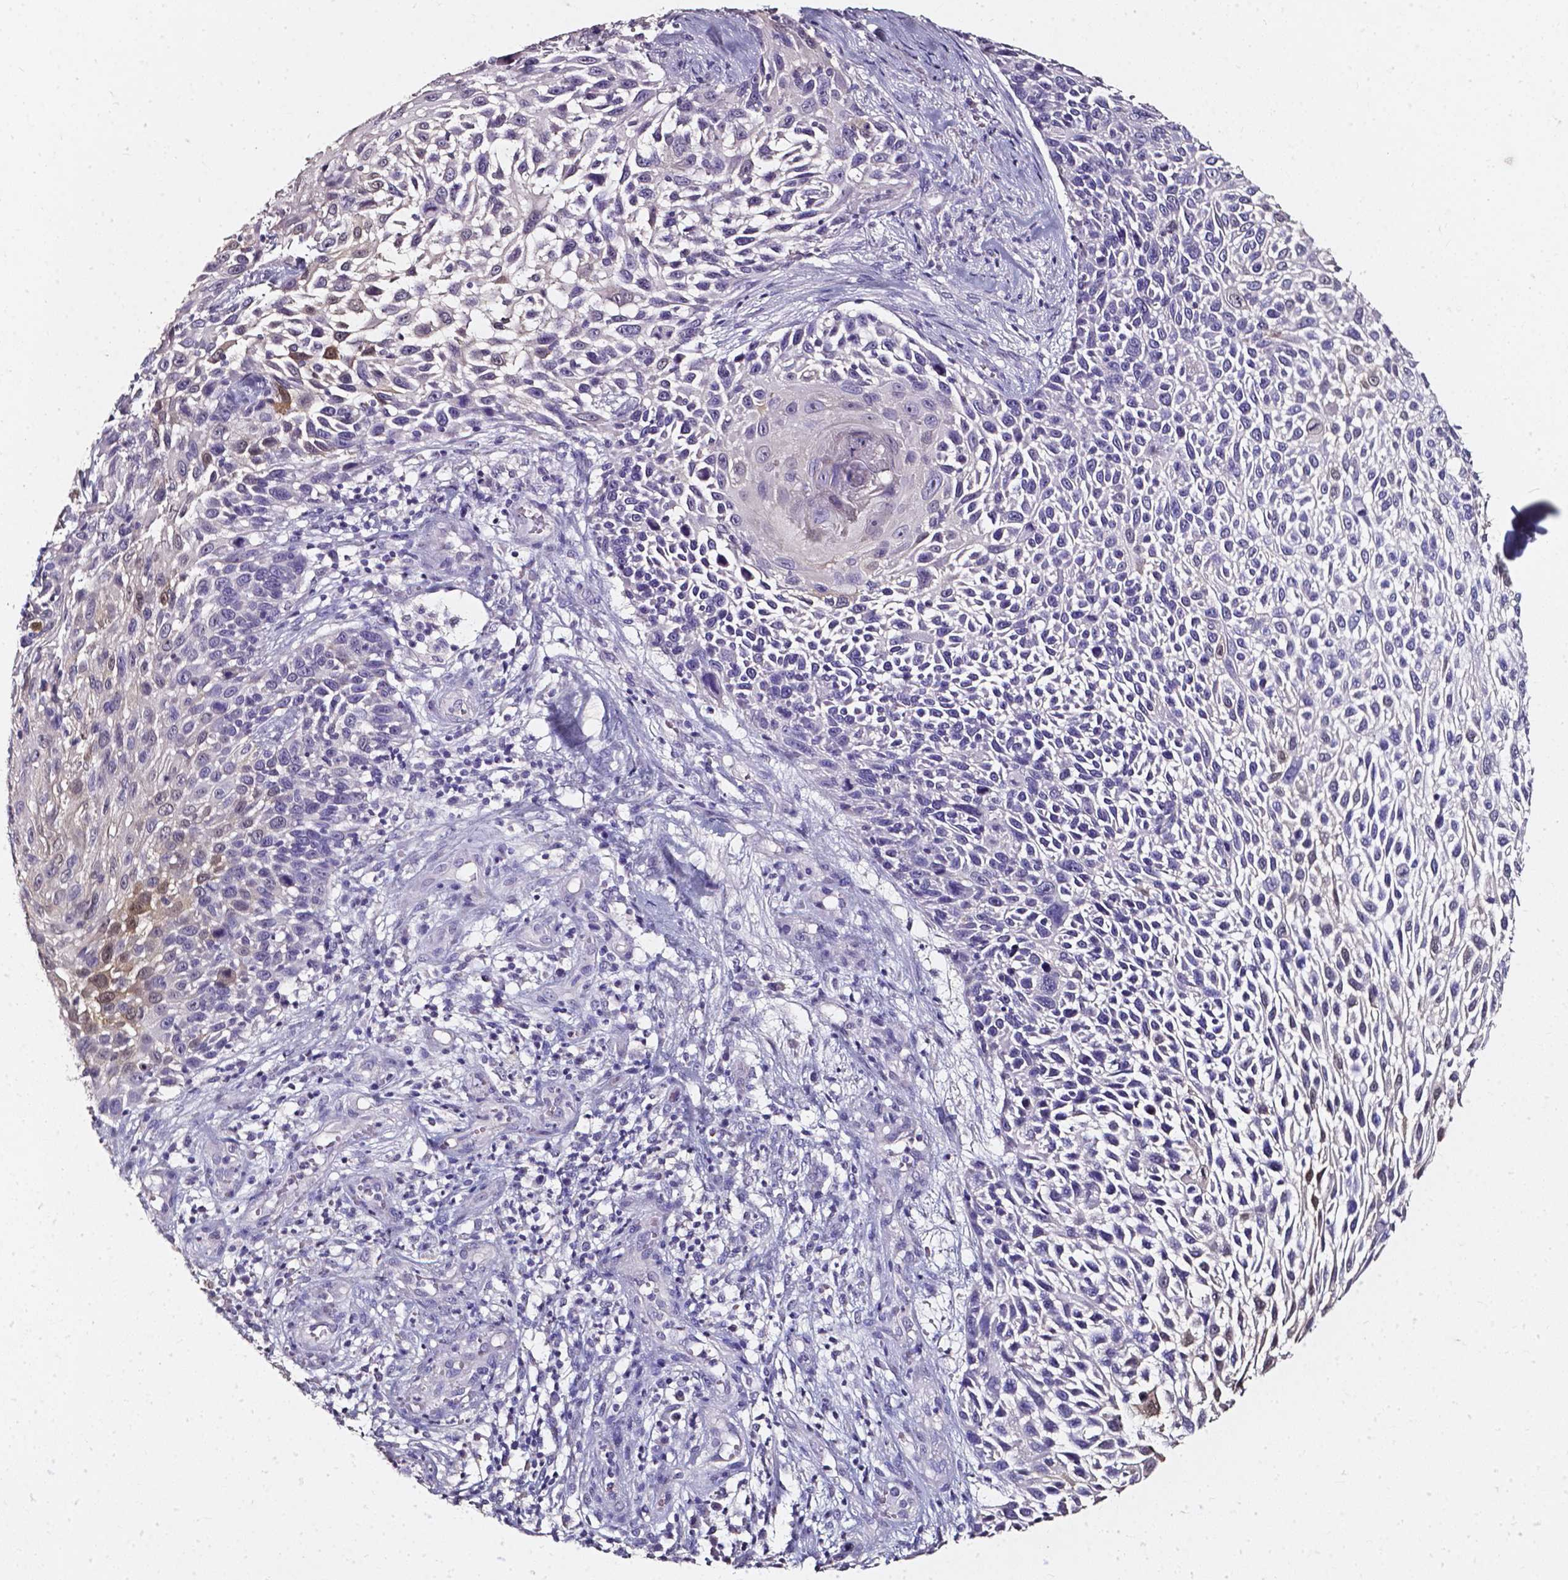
{"staining": {"intensity": "moderate", "quantity": "<25%", "location": "cytoplasmic/membranous,nuclear"}, "tissue": "skin cancer", "cell_type": "Tumor cells", "image_type": "cancer", "snomed": [{"axis": "morphology", "description": "Squamous cell carcinoma, NOS"}, {"axis": "topography", "description": "Skin"}], "caption": "Immunohistochemical staining of human skin squamous cell carcinoma displays low levels of moderate cytoplasmic/membranous and nuclear positivity in about <25% of tumor cells. (DAB IHC with brightfield microscopy, high magnification).", "gene": "AKR1B10", "patient": {"sex": "male", "age": 92}}